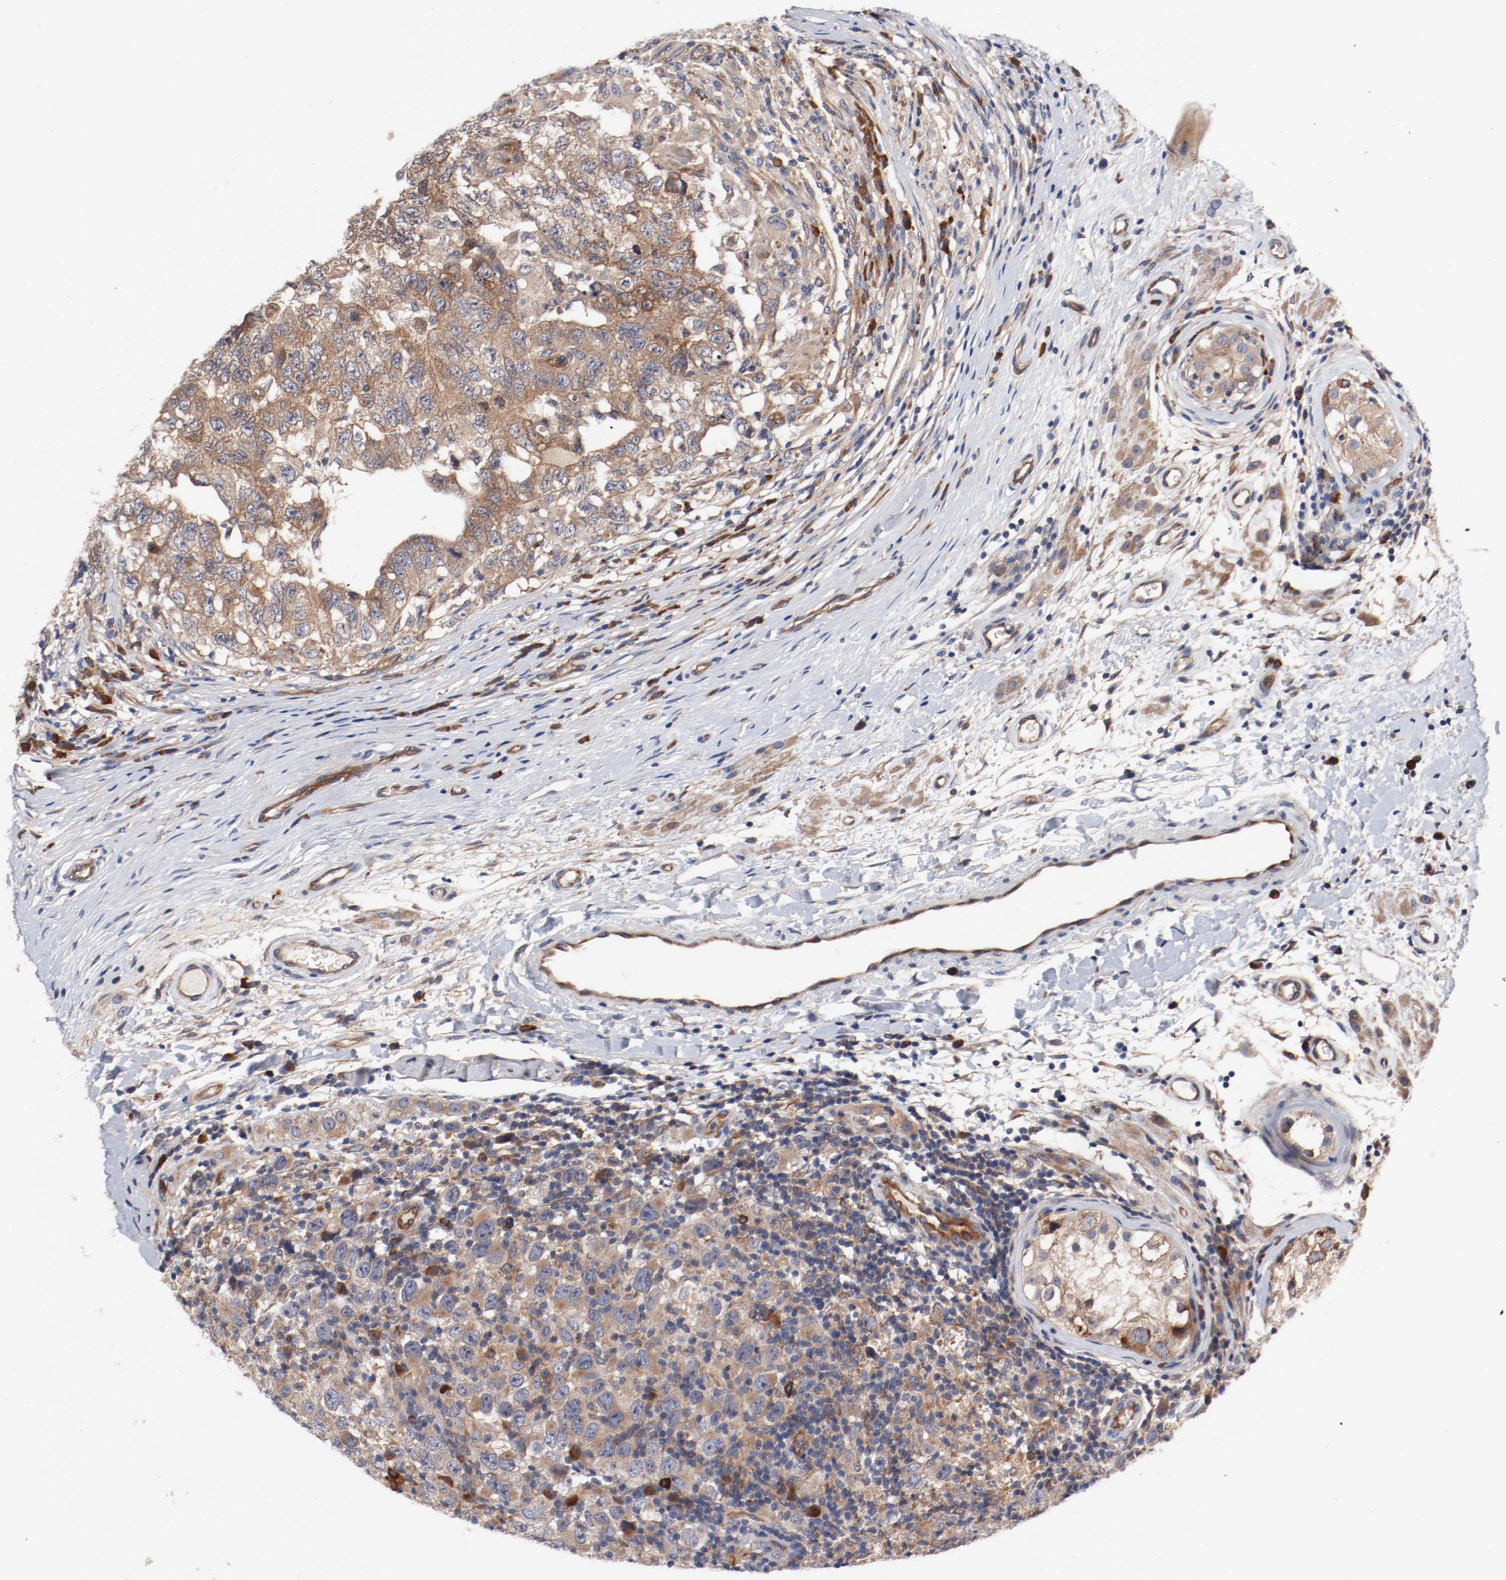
{"staining": {"intensity": "weak", "quantity": ">75%", "location": "cytoplasmic/membranous"}, "tissue": "testis cancer", "cell_type": "Tumor cells", "image_type": "cancer", "snomed": [{"axis": "morphology", "description": "Carcinoma, Embryonal, NOS"}, {"axis": "topography", "description": "Testis"}], "caption": "Immunohistochemistry (IHC) (DAB) staining of human embryonal carcinoma (testis) exhibits weak cytoplasmic/membranous protein positivity in about >75% of tumor cells.", "gene": "PITPNM2", "patient": {"sex": "male", "age": 21}}